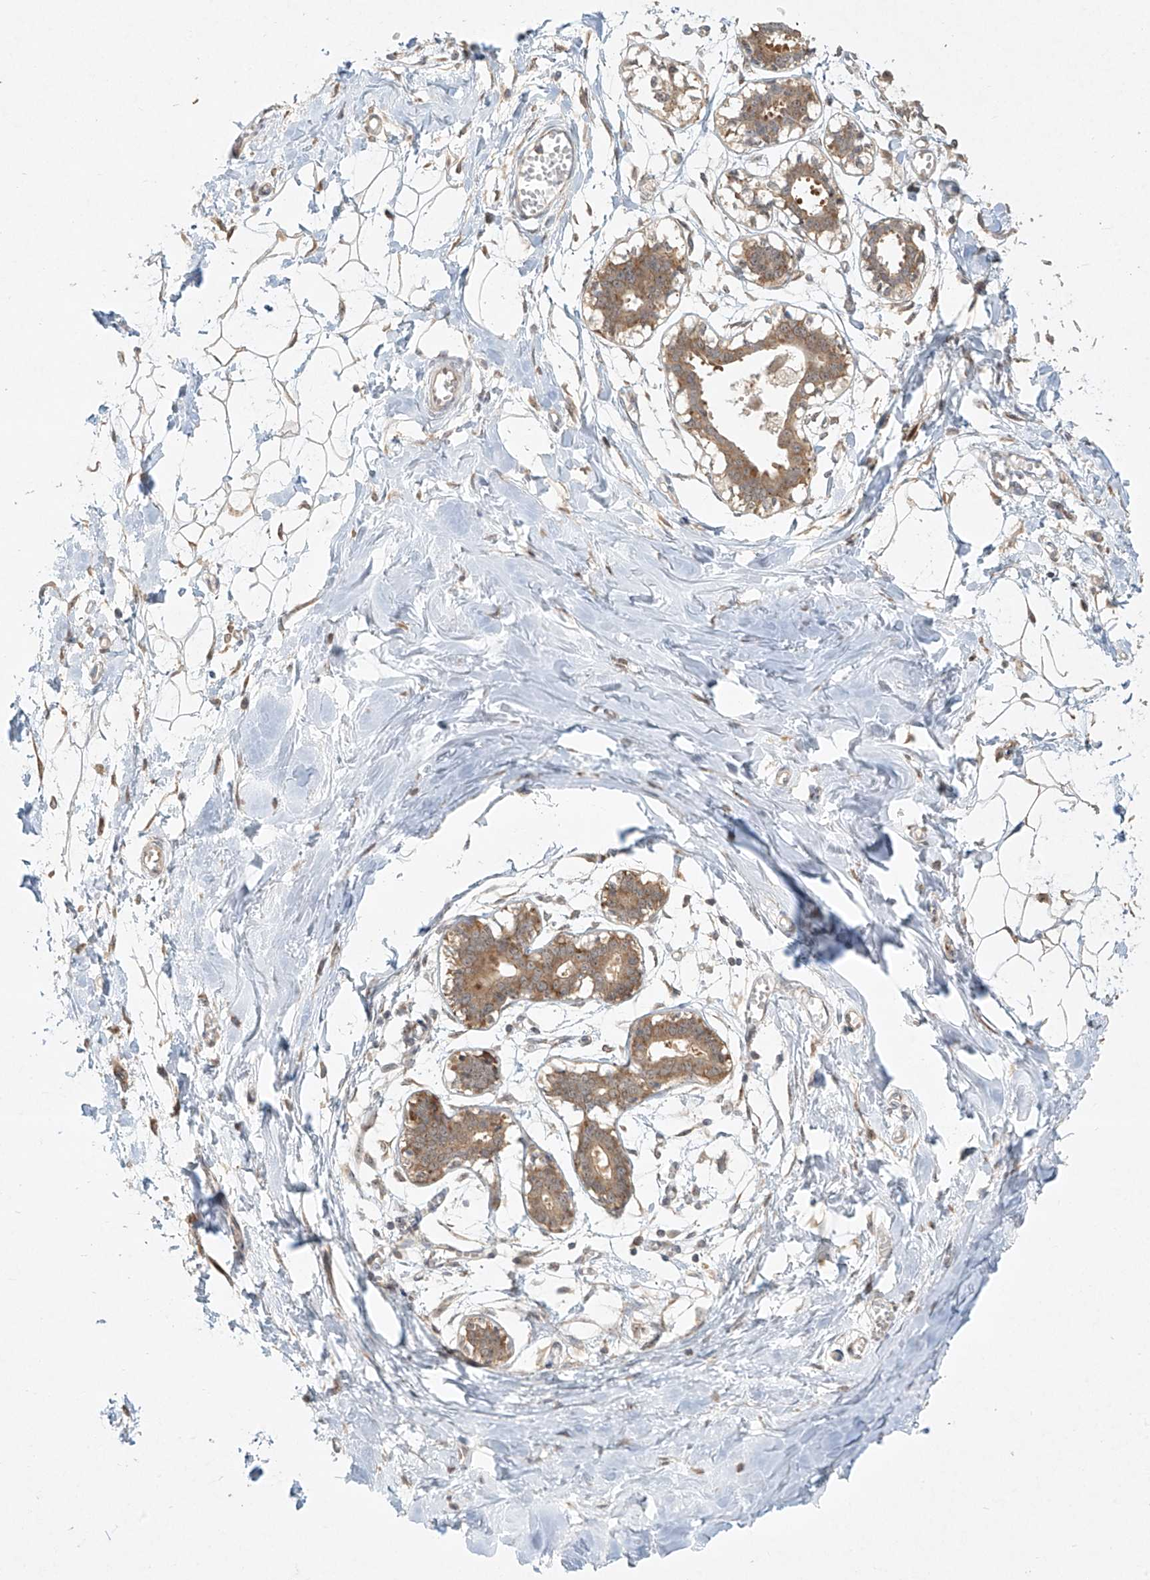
{"staining": {"intensity": "moderate", "quantity": ">75%", "location": "cytoplasmic/membranous,nuclear"}, "tissue": "breast", "cell_type": "Adipocytes", "image_type": "normal", "snomed": [{"axis": "morphology", "description": "Normal tissue, NOS"}, {"axis": "topography", "description": "Breast"}], "caption": "An immunohistochemistry photomicrograph of benign tissue is shown. Protein staining in brown labels moderate cytoplasmic/membranous,nuclear positivity in breast within adipocytes.", "gene": "TASP1", "patient": {"sex": "female", "age": 27}}